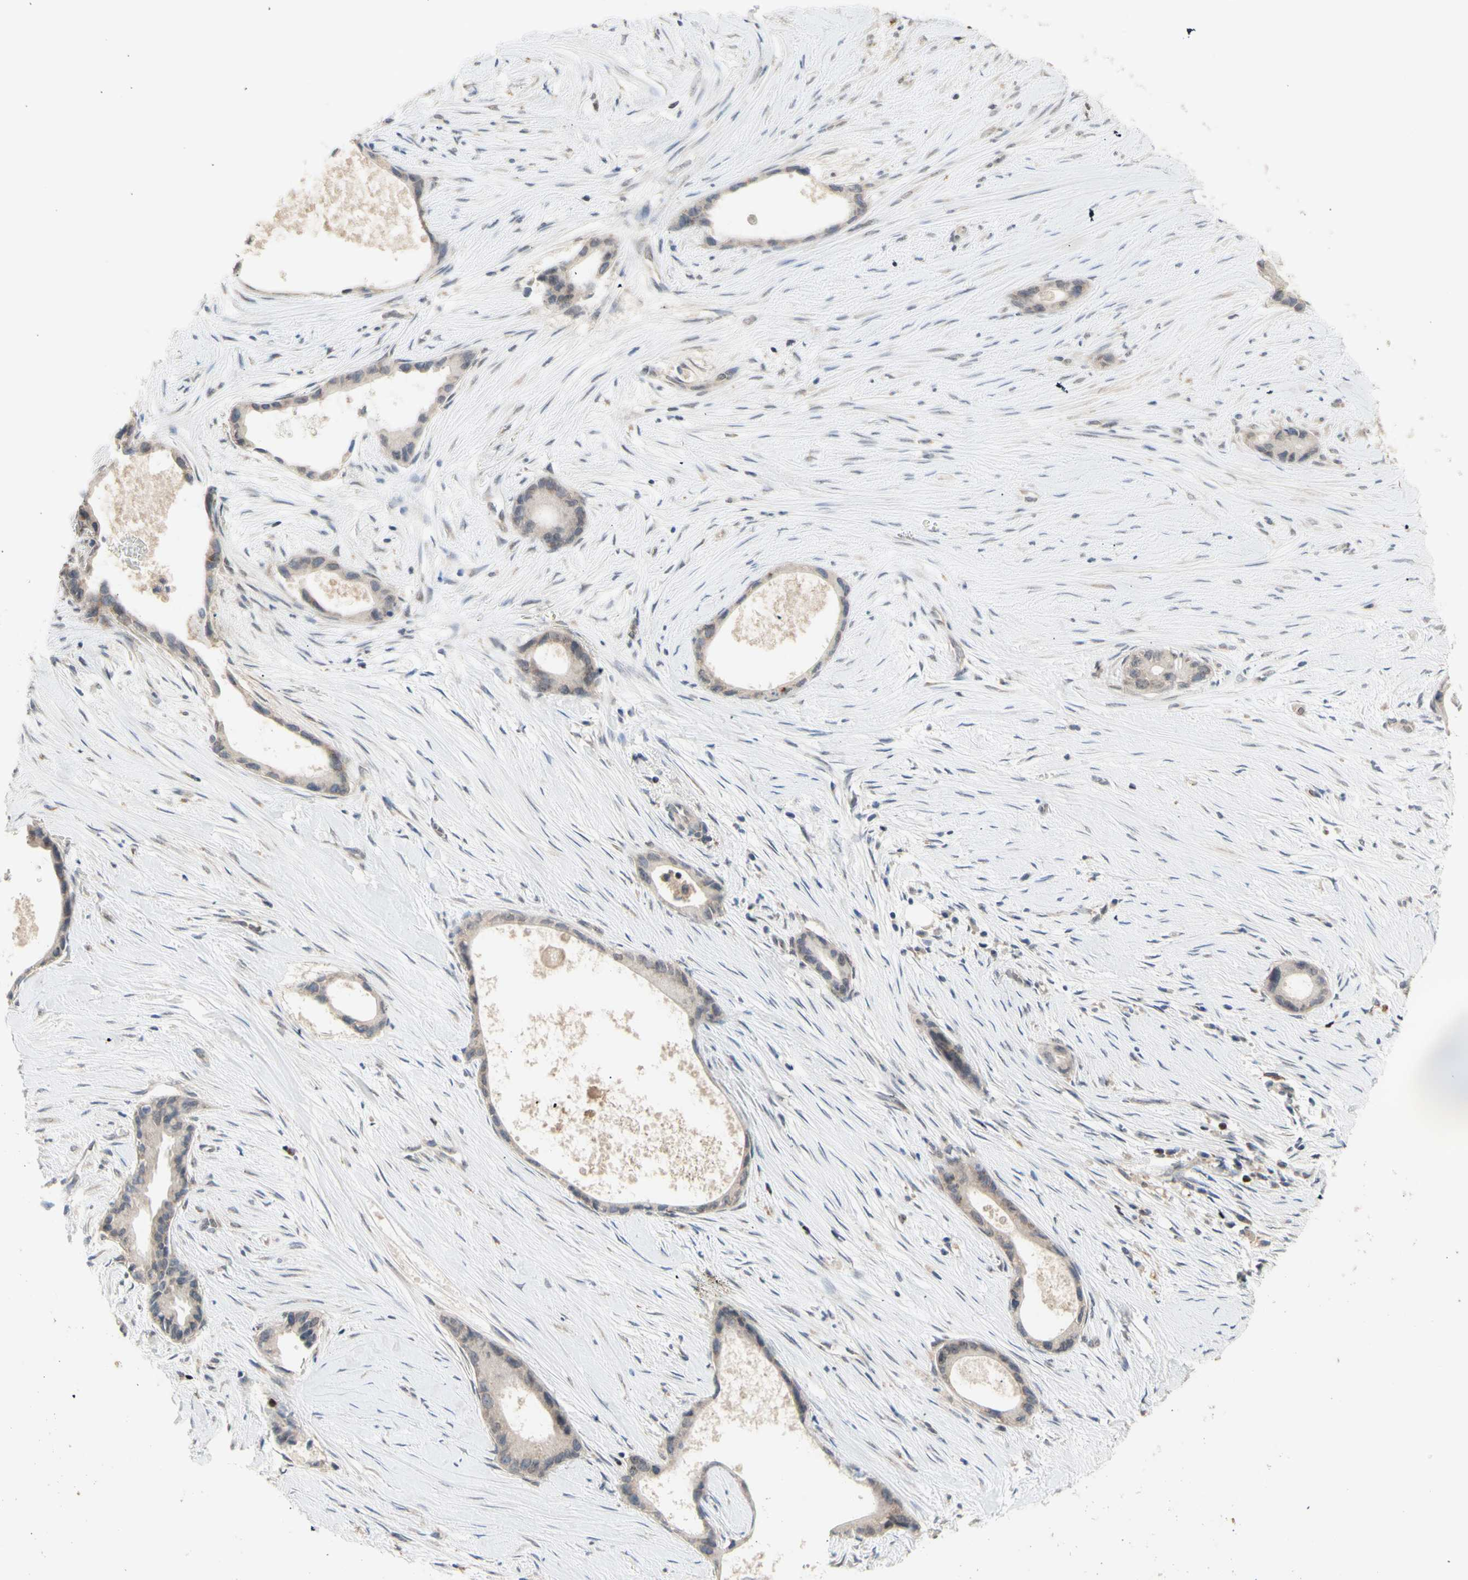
{"staining": {"intensity": "weak", "quantity": ">75%", "location": "cytoplasmic/membranous"}, "tissue": "liver cancer", "cell_type": "Tumor cells", "image_type": "cancer", "snomed": [{"axis": "morphology", "description": "Cholangiocarcinoma"}, {"axis": "topography", "description": "Liver"}], "caption": "Immunohistochemical staining of human cholangiocarcinoma (liver) exhibits low levels of weak cytoplasmic/membranous expression in about >75% of tumor cells.", "gene": "NLRP1", "patient": {"sex": "female", "age": 55}}